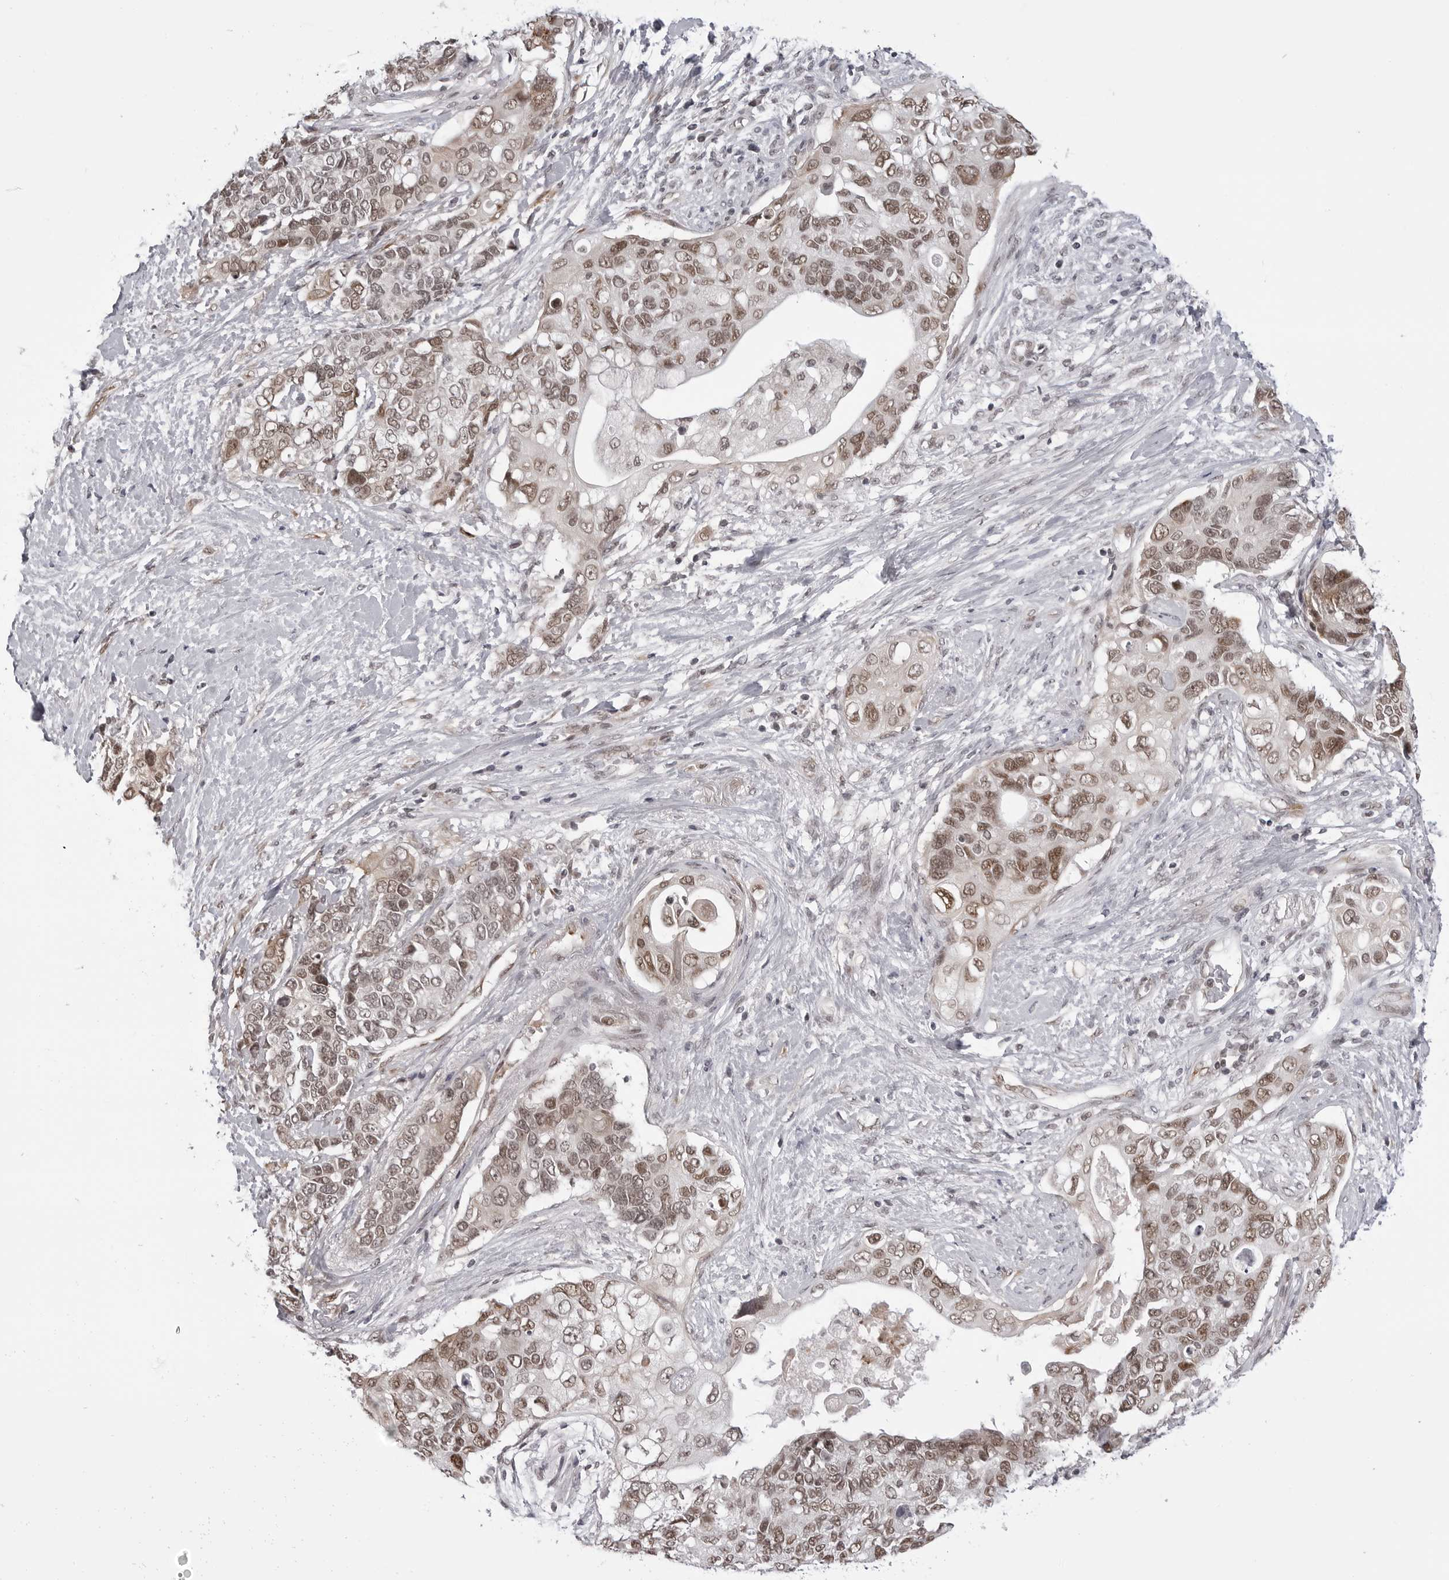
{"staining": {"intensity": "moderate", "quantity": ">75%", "location": "nuclear"}, "tissue": "pancreatic cancer", "cell_type": "Tumor cells", "image_type": "cancer", "snomed": [{"axis": "morphology", "description": "Adenocarcinoma, NOS"}, {"axis": "topography", "description": "Pancreas"}], "caption": "Protein staining of pancreatic adenocarcinoma tissue demonstrates moderate nuclear staining in about >75% of tumor cells.", "gene": "PHF3", "patient": {"sex": "female", "age": 56}}